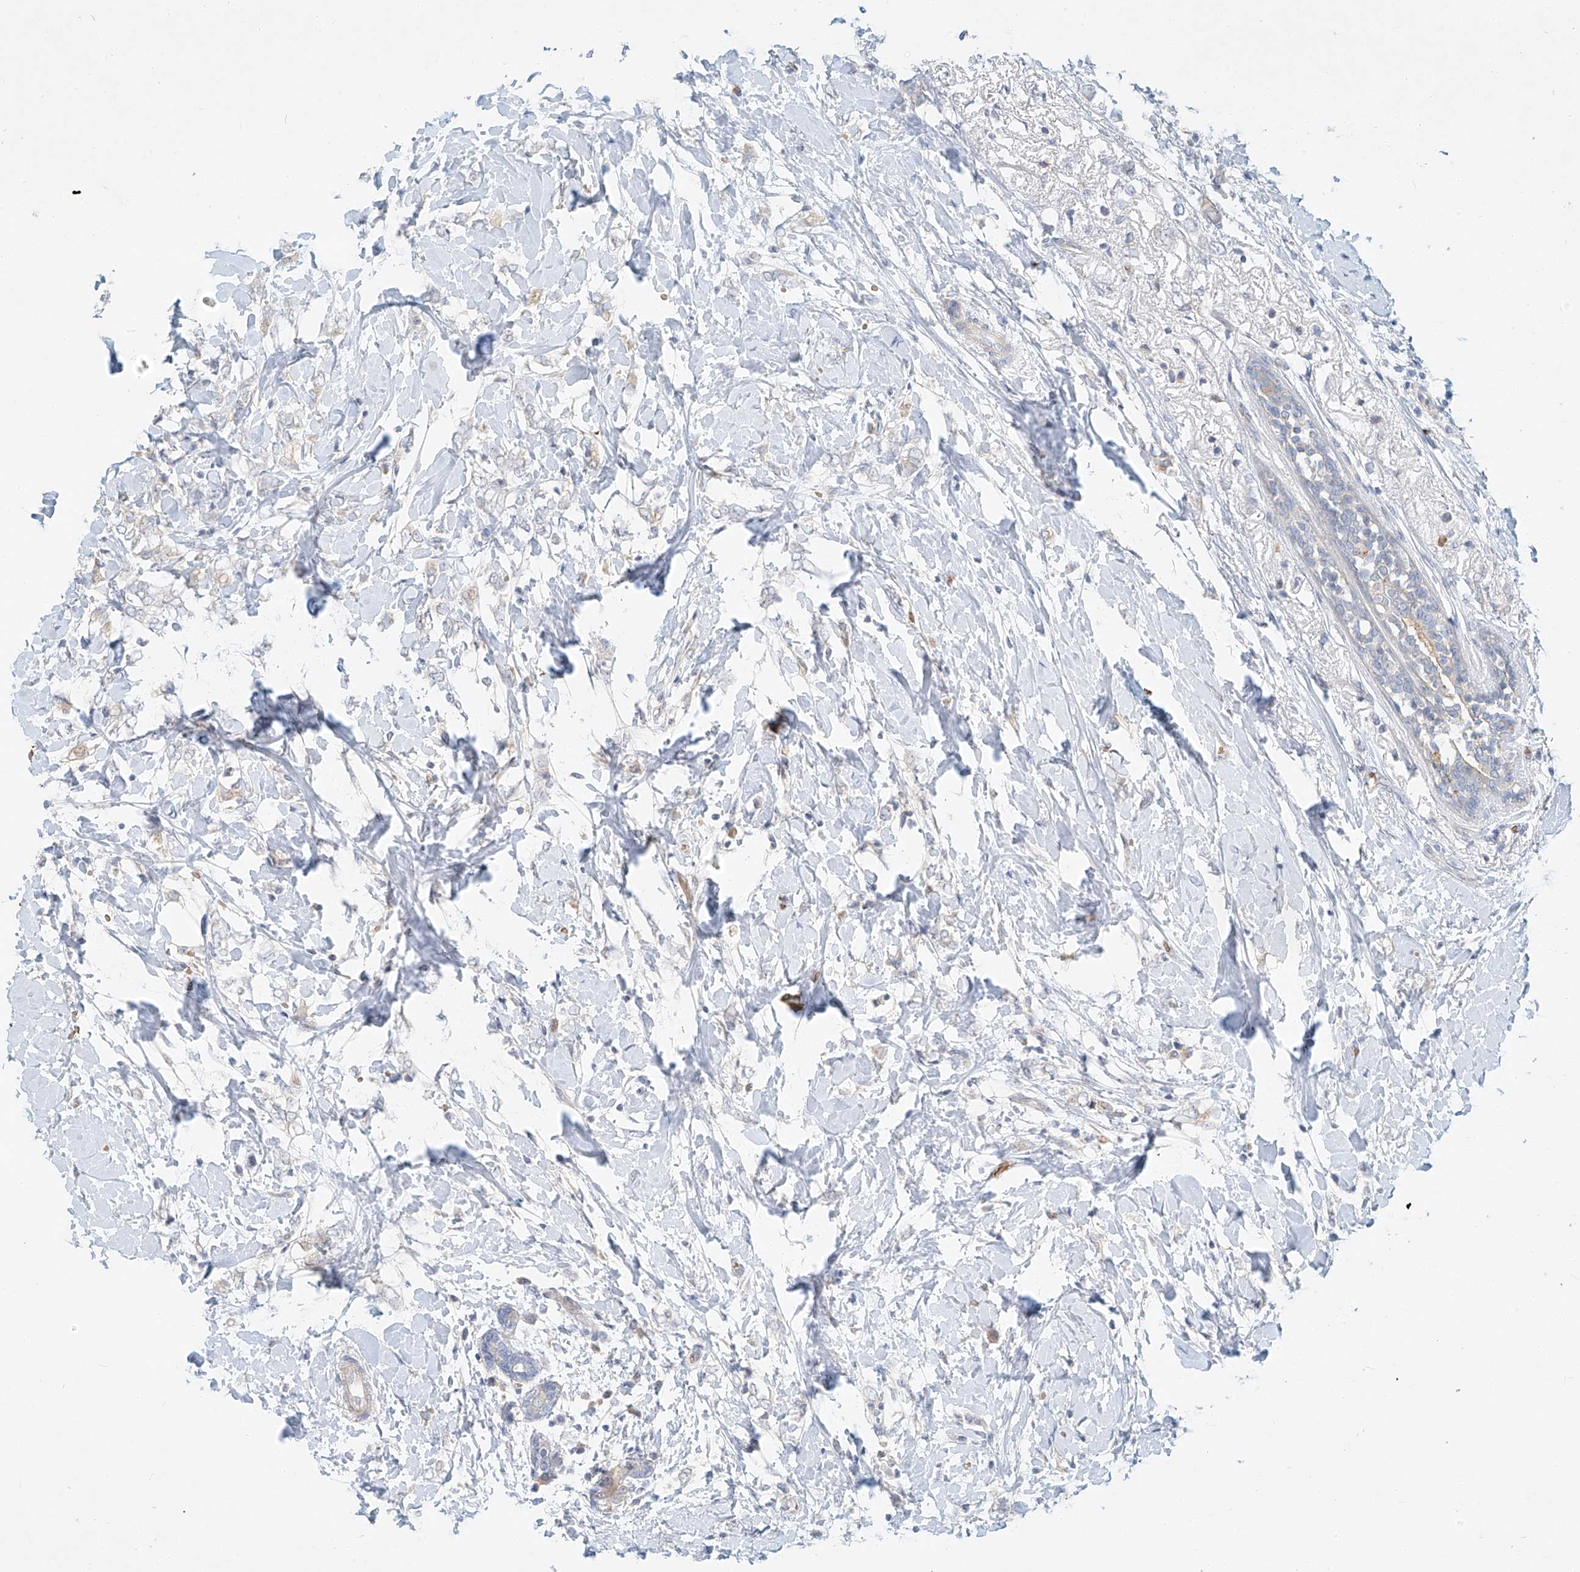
{"staining": {"intensity": "negative", "quantity": "none", "location": "none"}, "tissue": "breast cancer", "cell_type": "Tumor cells", "image_type": "cancer", "snomed": [{"axis": "morphology", "description": "Normal tissue, NOS"}, {"axis": "morphology", "description": "Lobular carcinoma"}, {"axis": "topography", "description": "Breast"}], "caption": "DAB (3,3'-diaminobenzidine) immunohistochemical staining of human lobular carcinoma (breast) shows no significant expression in tumor cells. (Immunohistochemistry, brightfield microscopy, high magnification).", "gene": "SYTL3", "patient": {"sex": "female", "age": 47}}